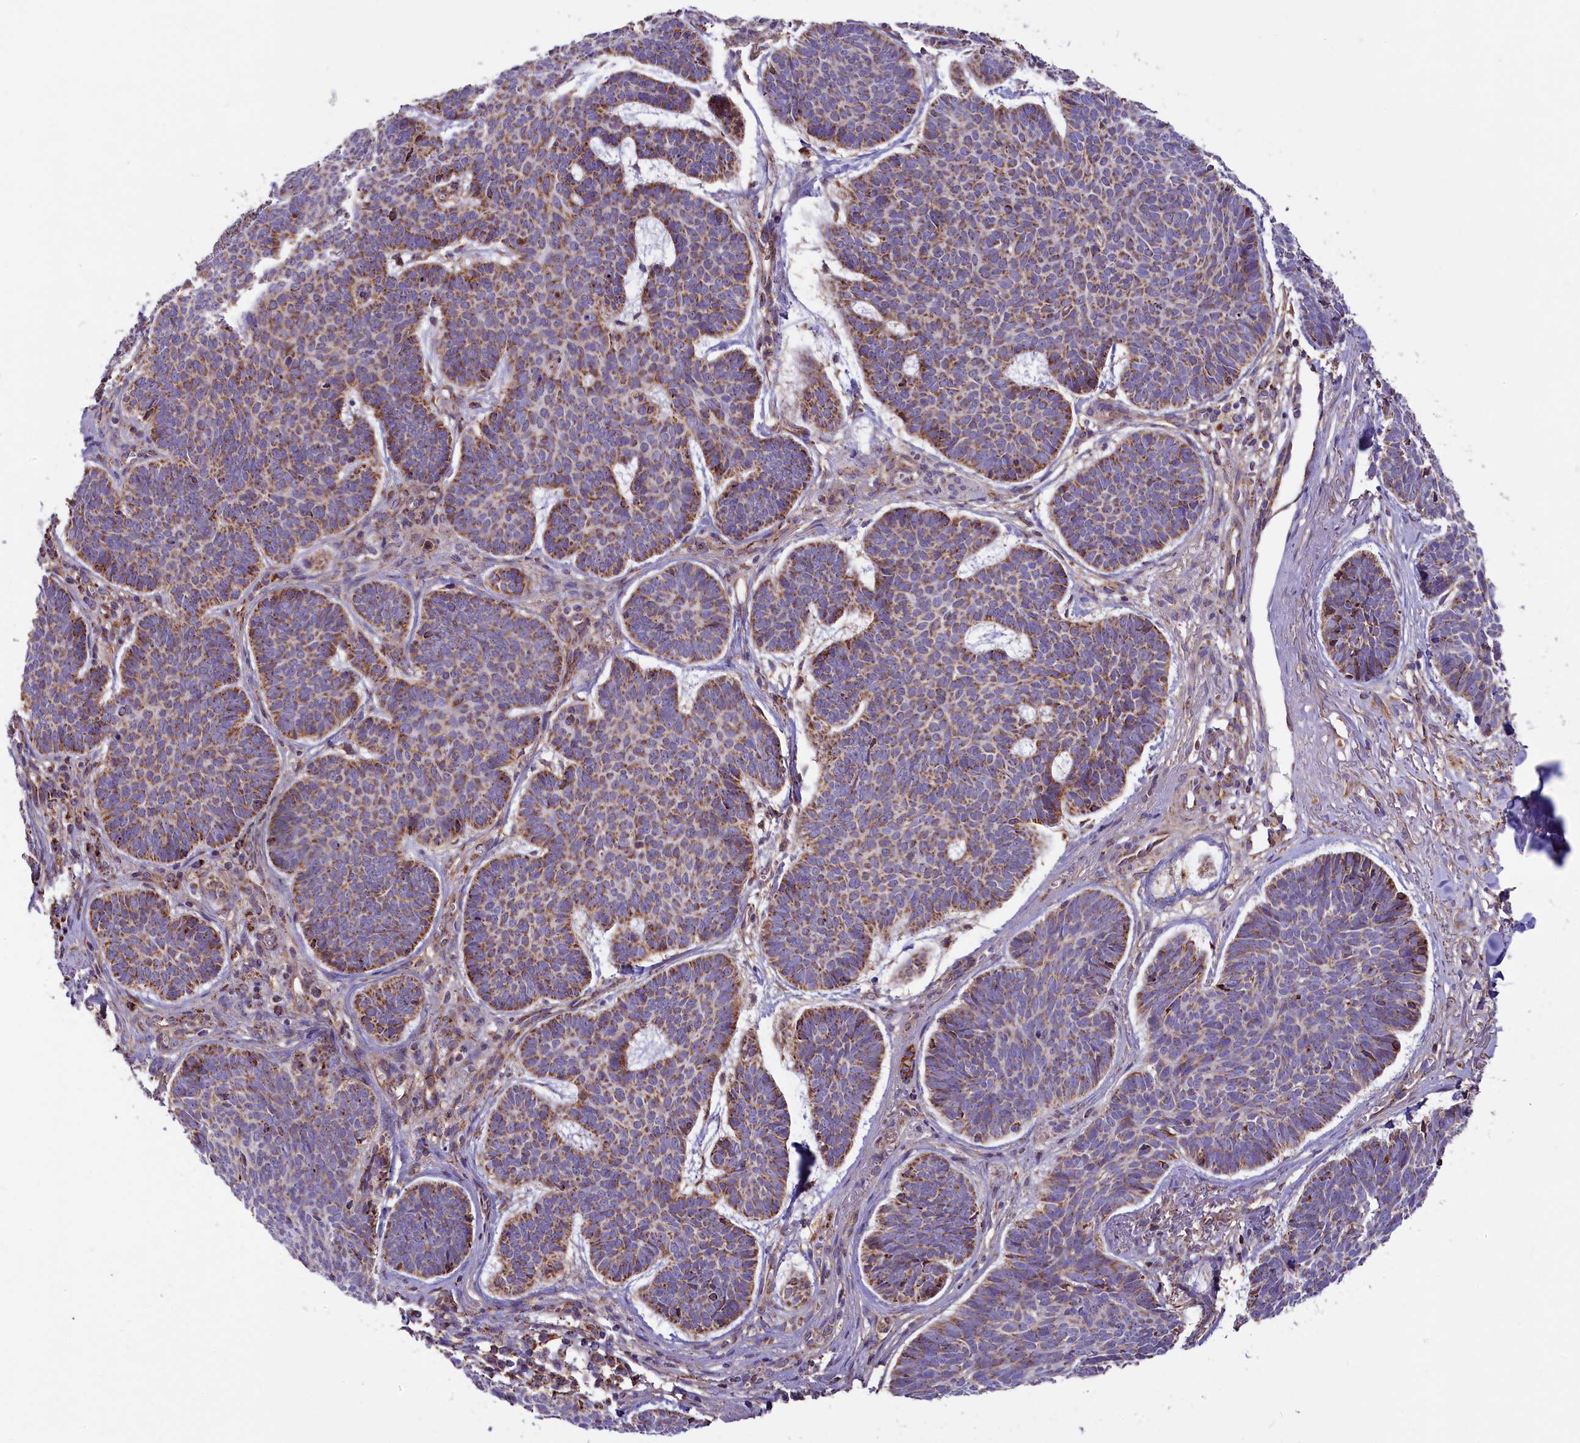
{"staining": {"intensity": "moderate", "quantity": "25%-75%", "location": "cytoplasmic/membranous"}, "tissue": "skin cancer", "cell_type": "Tumor cells", "image_type": "cancer", "snomed": [{"axis": "morphology", "description": "Basal cell carcinoma"}, {"axis": "topography", "description": "Skin"}], "caption": "Brown immunohistochemical staining in human basal cell carcinoma (skin) shows moderate cytoplasmic/membranous positivity in approximately 25%-75% of tumor cells.", "gene": "NDUFA8", "patient": {"sex": "female", "age": 74}}